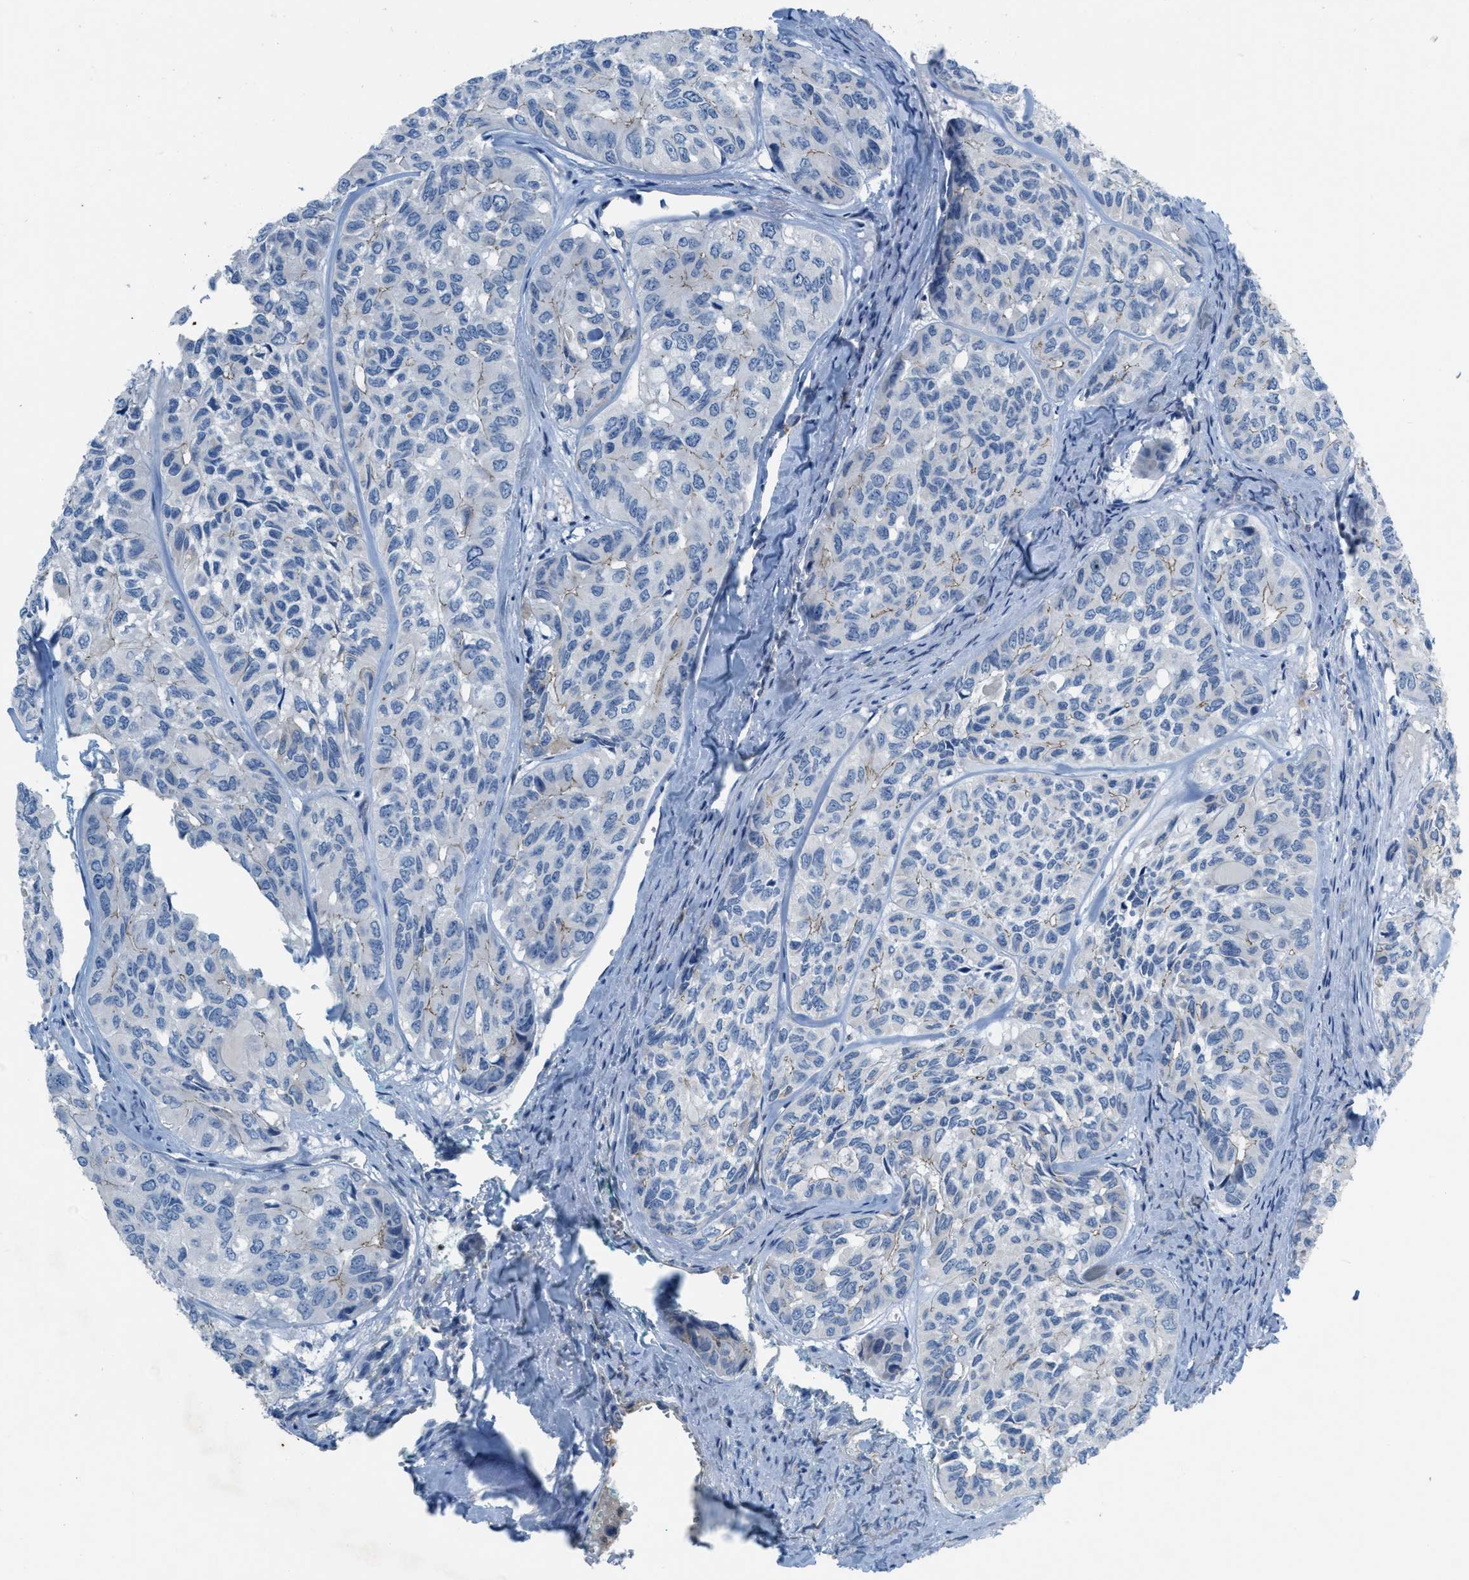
{"staining": {"intensity": "negative", "quantity": "none", "location": "none"}, "tissue": "head and neck cancer", "cell_type": "Tumor cells", "image_type": "cancer", "snomed": [{"axis": "morphology", "description": "Adenocarcinoma, NOS"}, {"axis": "topography", "description": "Salivary gland, NOS"}, {"axis": "topography", "description": "Head-Neck"}], "caption": "A high-resolution micrograph shows immunohistochemistry (IHC) staining of head and neck adenocarcinoma, which shows no significant positivity in tumor cells.", "gene": "CRB3", "patient": {"sex": "female", "age": 76}}